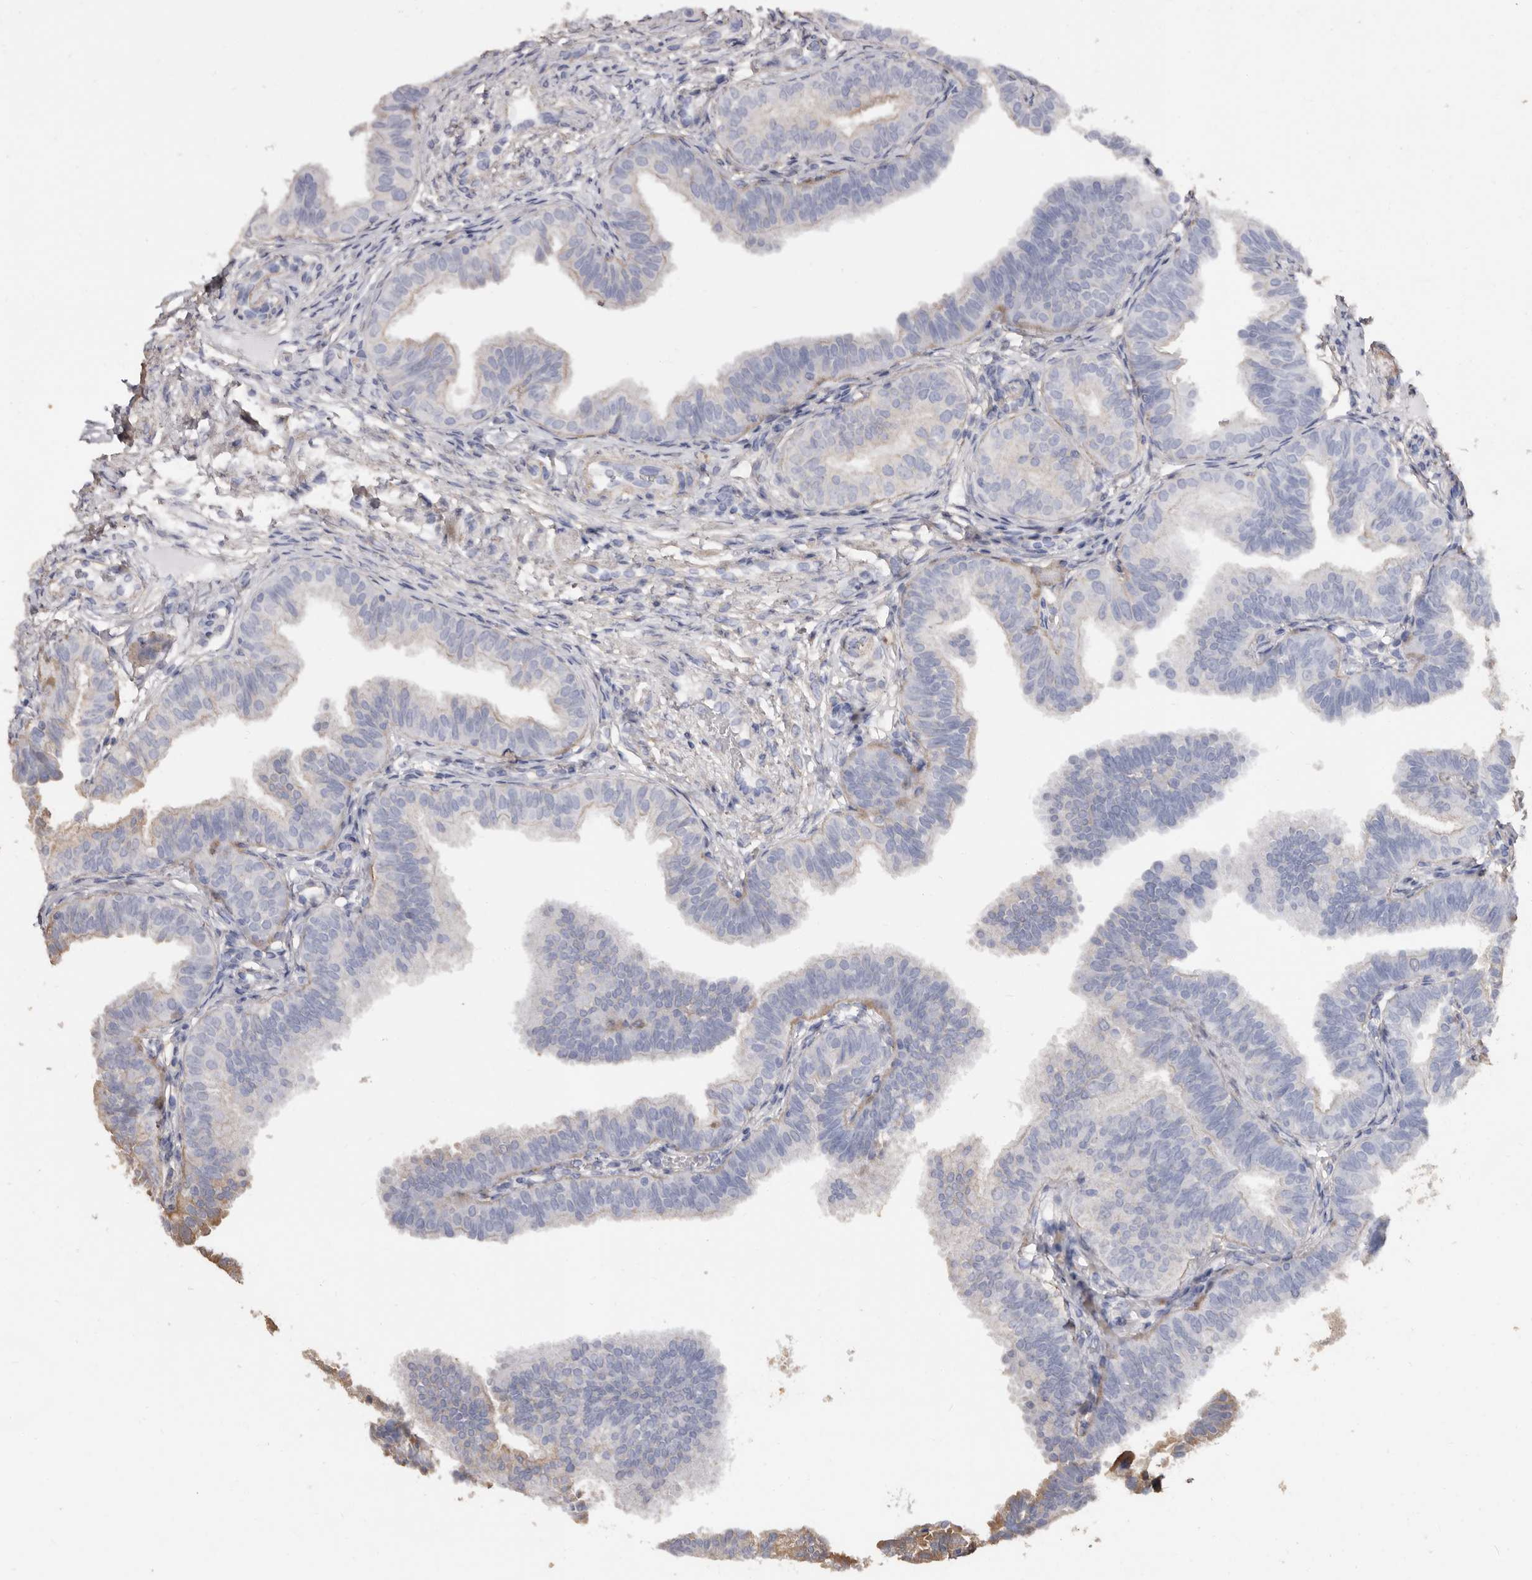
{"staining": {"intensity": "moderate", "quantity": "25%-75%", "location": "cytoplasmic/membranous"}, "tissue": "fallopian tube", "cell_type": "Glandular cells", "image_type": "normal", "snomed": [{"axis": "morphology", "description": "Normal tissue, NOS"}, {"axis": "topography", "description": "Fallopian tube"}], "caption": "A brown stain highlights moderate cytoplasmic/membranous staining of a protein in glandular cells of benign human fallopian tube.", "gene": "COQ8B", "patient": {"sex": "female", "age": 35}}